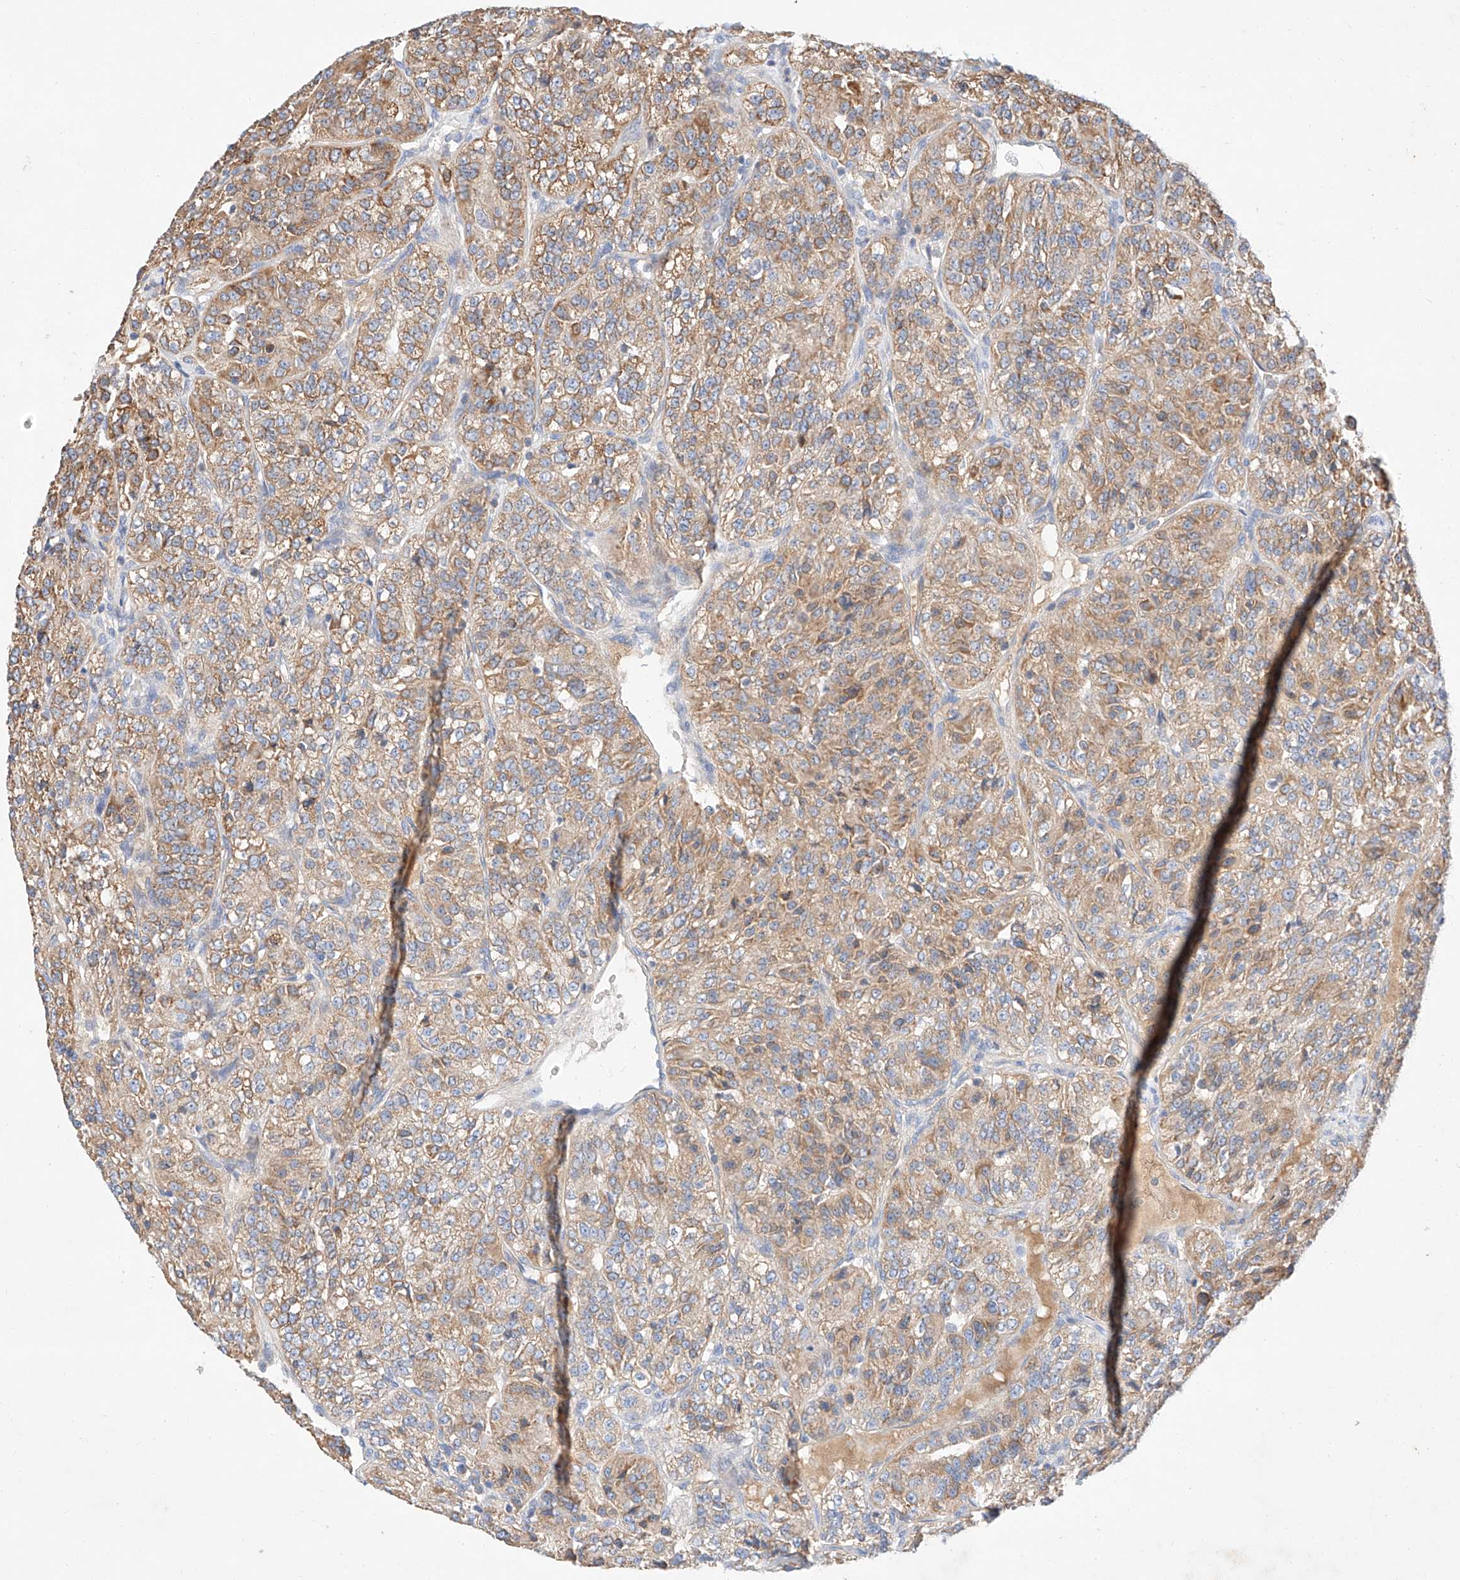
{"staining": {"intensity": "moderate", "quantity": ">75%", "location": "cytoplasmic/membranous"}, "tissue": "renal cancer", "cell_type": "Tumor cells", "image_type": "cancer", "snomed": [{"axis": "morphology", "description": "Adenocarcinoma, NOS"}, {"axis": "topography", "description": "Kidney"}], "caption": "A high-resolution micrograph shows immunohistochemistry (IHC) staining of renal cancer (adenocarcinoma), which shows moderate cytoplasmic/membranous staining in approximately >75% of tumor cells.", "gene": "C6orf118", "patient": {"sex": "female", "age": 63}}